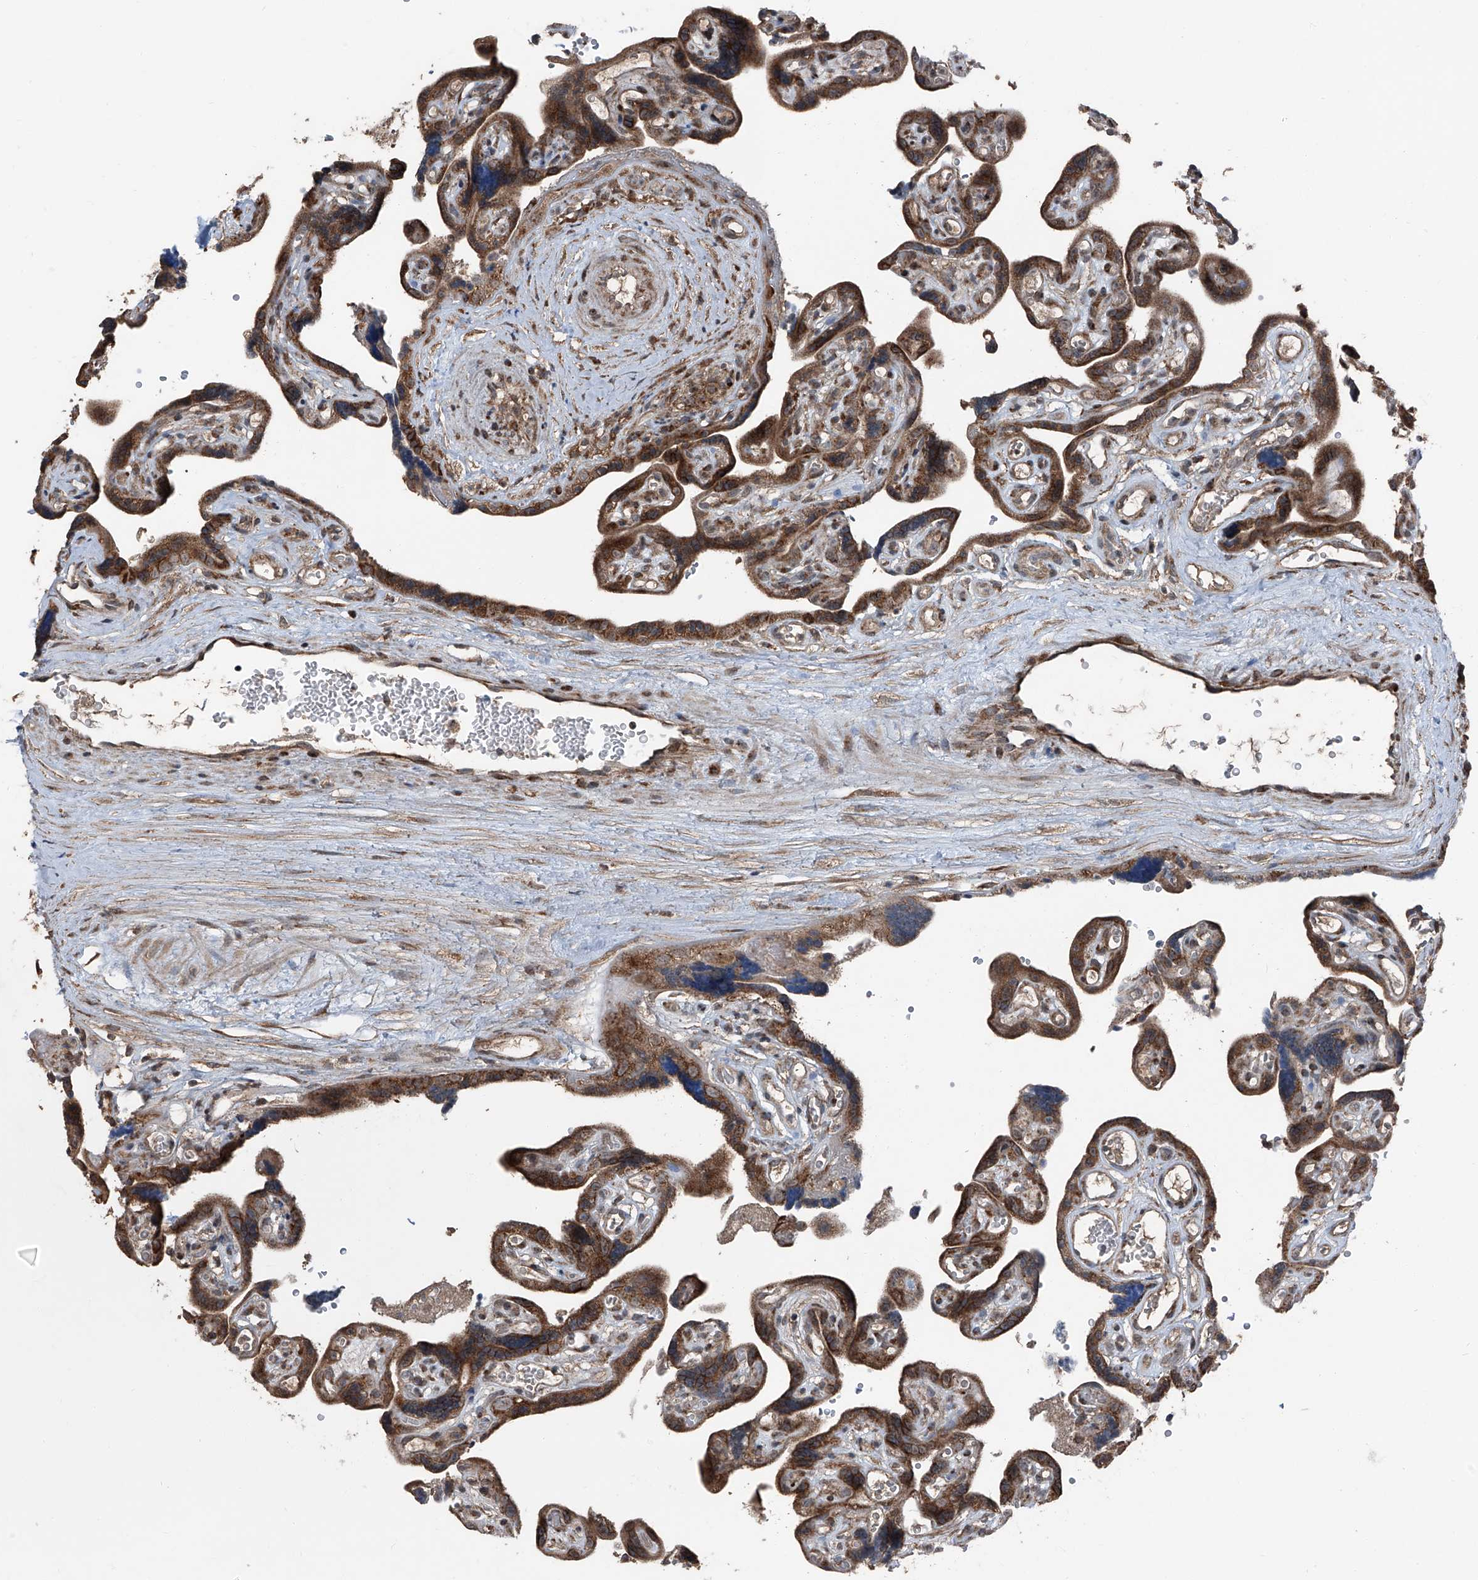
{"staining": {"intensity": "moderate", "quantity": ">75%", "location": "cytoplasmic/membranous"}, "tissue": "placenta", "cell_type": "Decidual cells", "image_type": "normal", "snomed": [{"axis": "morphology", "description": "Normal tissue, NOS"}, {"axis": "topography", "description": "Placenta"}], "caption": "A high-resolution photomicrograph shows IHC staining of normal placenta, which exhibits moderate cytoplasmic/membranous positivity in about >75% of decidual cells. (DAB = brown stain, brightfield microscopy at high magnification).", "gene": "LIMK1", "patient": {"sex": "female", "age": 30}}